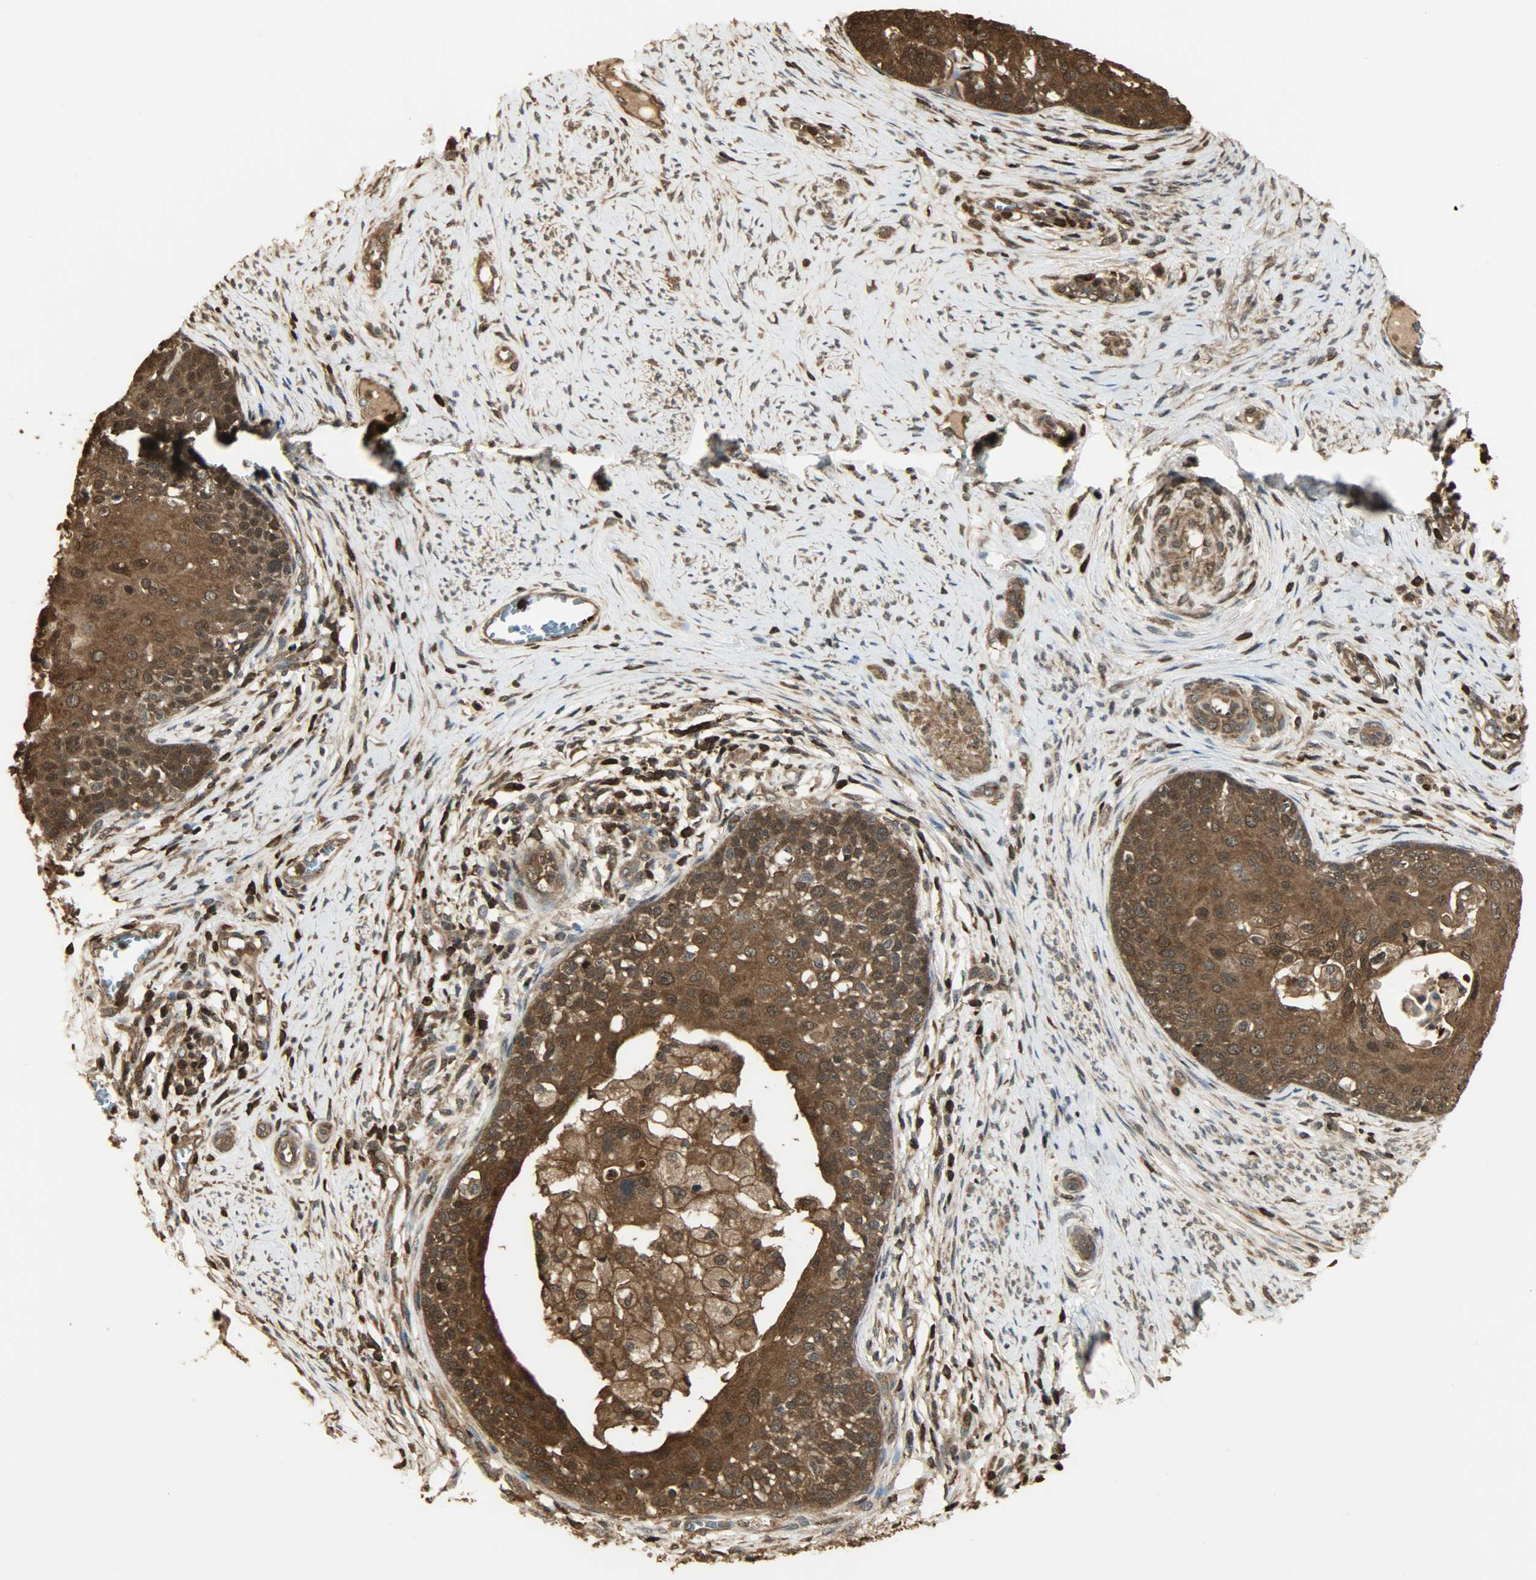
{"staining": {"intensity": "strong", "quantity": ">75%", "location": "cytoplasmic/membranous,nuclear"}, "tissue": "cervical cancer", "cell_type": "Tumor cells", "image_type": "cancer", "snomed": [{"axis": "morphology", "description": "Squamous cell carcinoma, NOS"}, {"axis": "morphology", "description": "Adenocarcinoma, NOS"}, {"axis": "topography", "description": "Cervix"}], "caption": "Immunohistochemical staining of cervical adenocarcinoma demonstrates strong cytoplasmic/membranous and nuclear protein staining in about >75% of tumor cells. (brown staining indicates protein expression, while blue staining denotes nuclei).", "gene": "YWHAZ", "patient": {"sex": "female", "age": 52}}